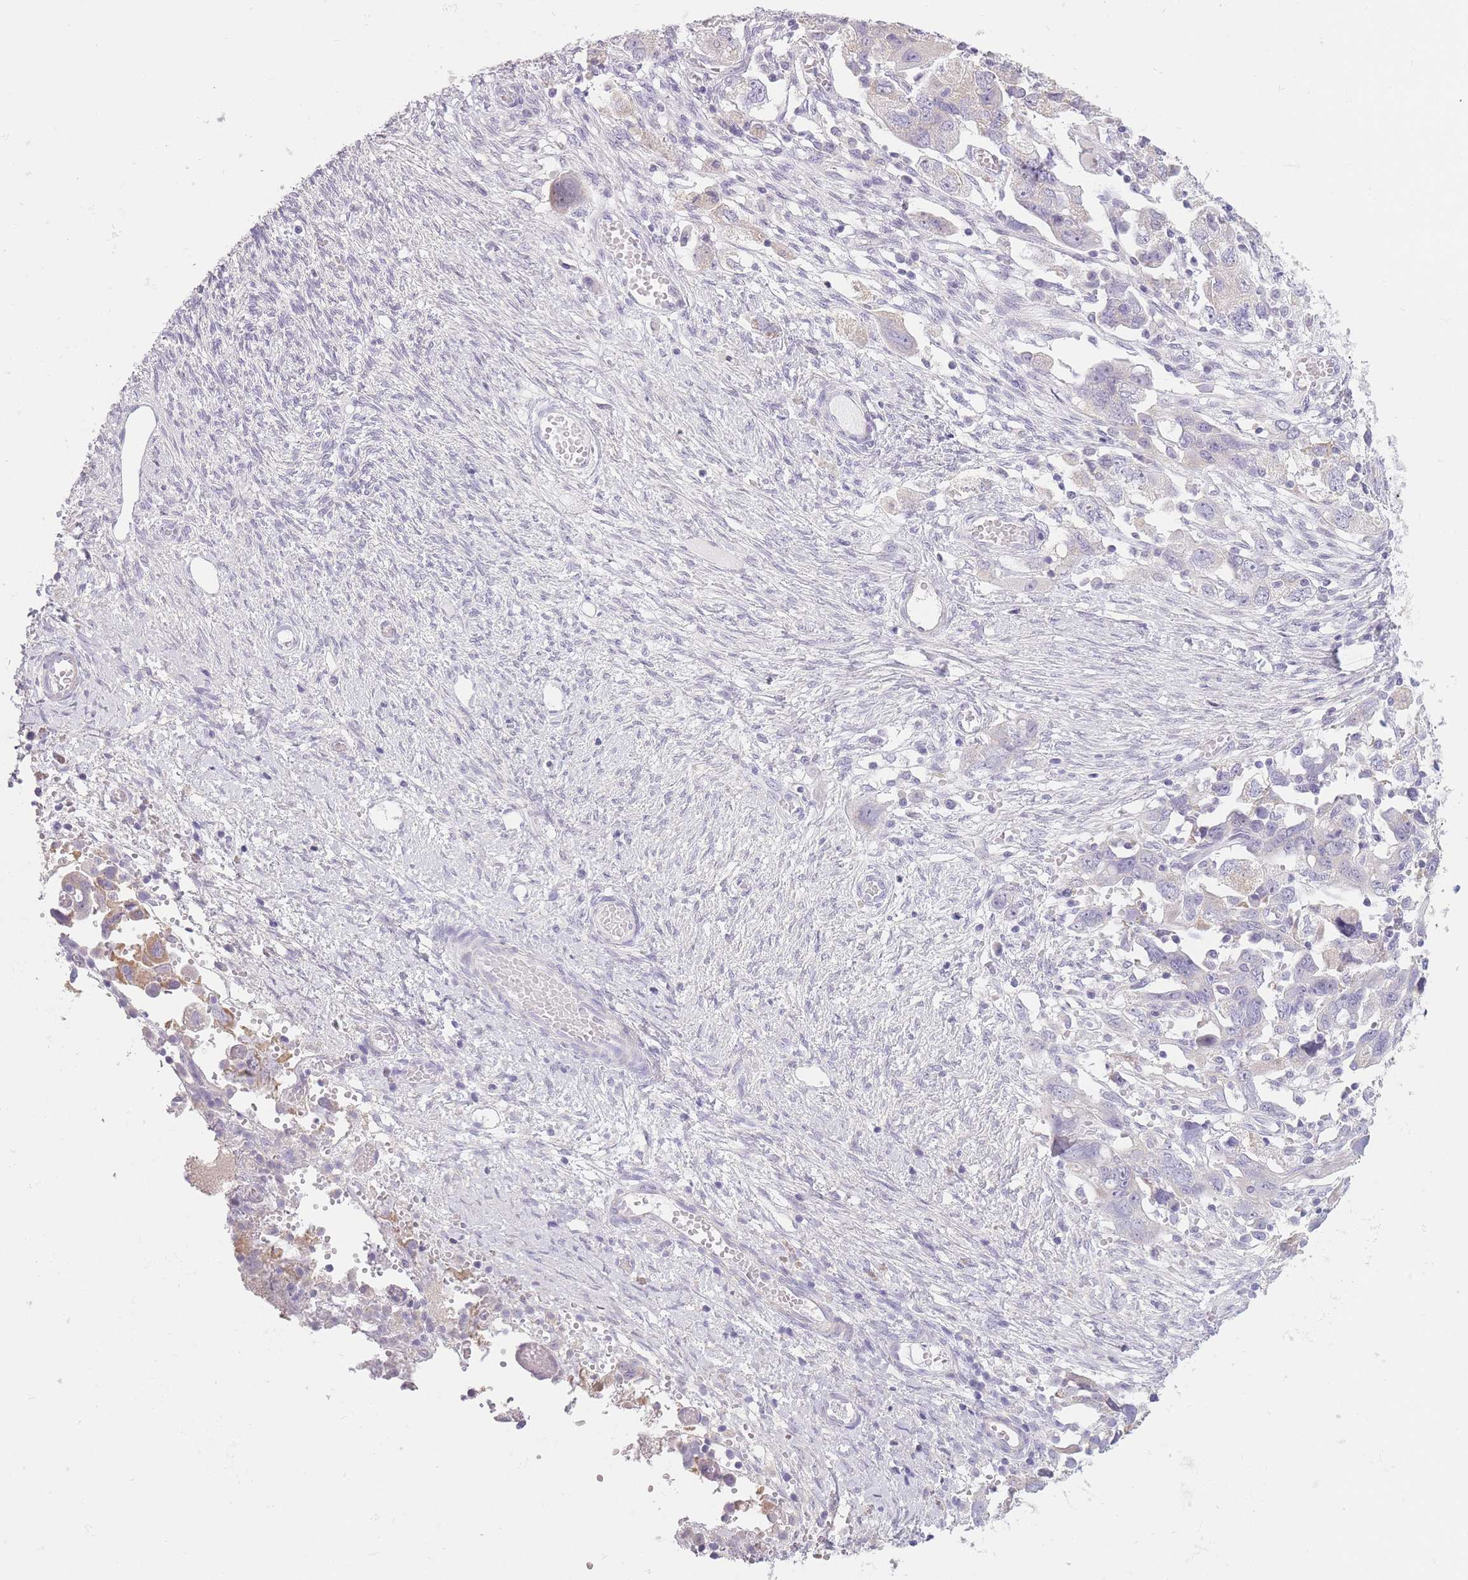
{"staining": {"intensity": "negative", "quantity": "none", "location": "none"}, "tissue": "ovarian cancer", "cell_type": "Tumor cells", "image_type": "cancer", "snomed": [{"axis": "morphology", "description": "Carcinoma, NOS"}, {"axis": "morphology", "description": "Cystadenocarcinoma, serous, NOS"}, {"axis": "topography", "description": "Ovary"}], "caption": "The histopathology image displays no staining of tumor cells in ovarian carcinoma.", "gene": "TMEM236", "patient": {"sex": "female", "age": 69}}